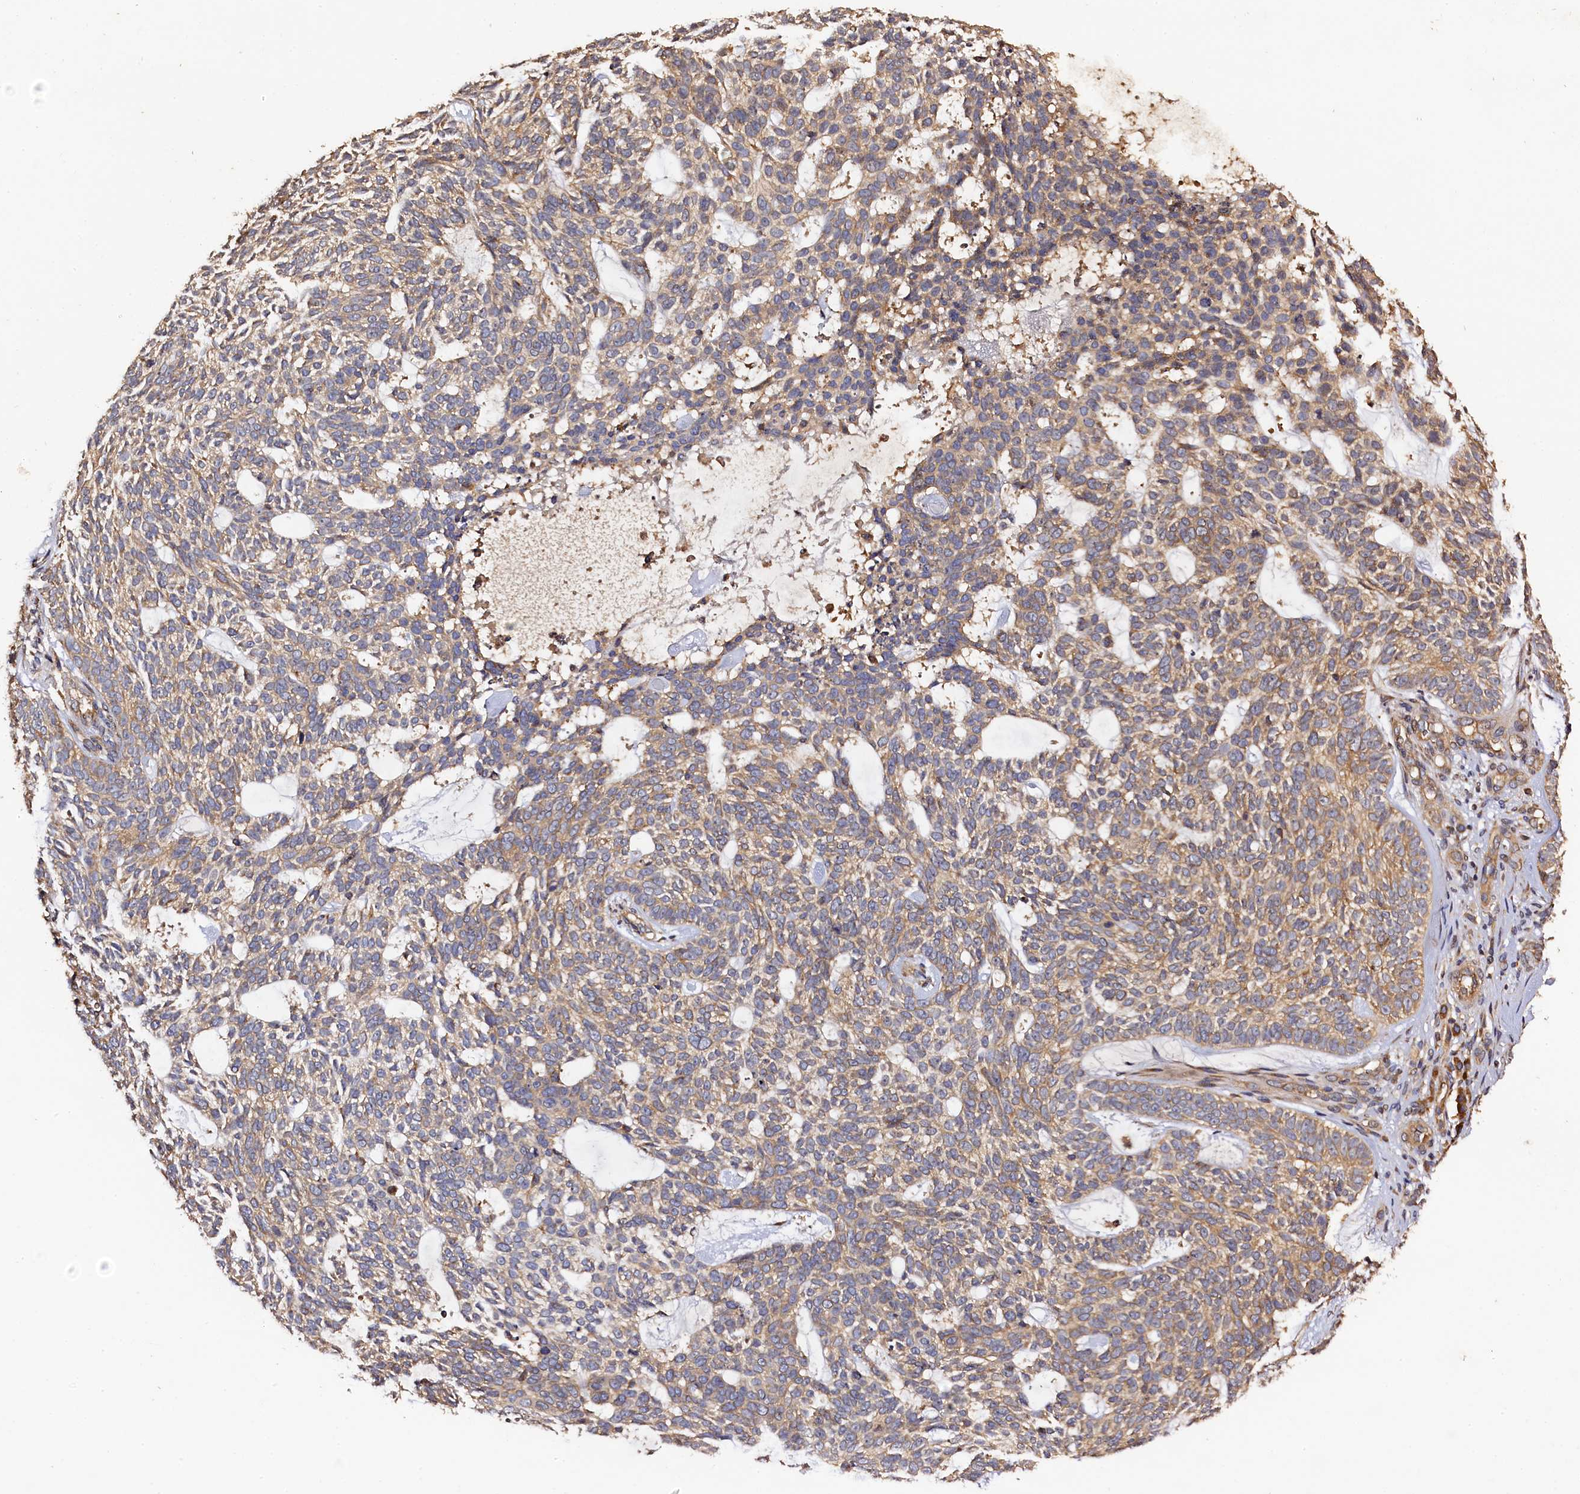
{"staining": {"intensity": "weak", "quantity": ">75%", "location": "cytoplasmic/membranous"}, "tissue": "skin cancer", "cell_type": "Tumor cells", "image_type": "cancer", "snomed": [{"axis": "morphology", "description": "Basal cell carcinoma"}, {"axis": "topography", "description": "Skin"}], "caption": "Weak cytoplasmic/membranous positivity is identified in approximately >75% of tumor cells in basal cell carcinoma (skin).", "gene": "KLC2", "patient": {"sex": "male", "age": 75}}